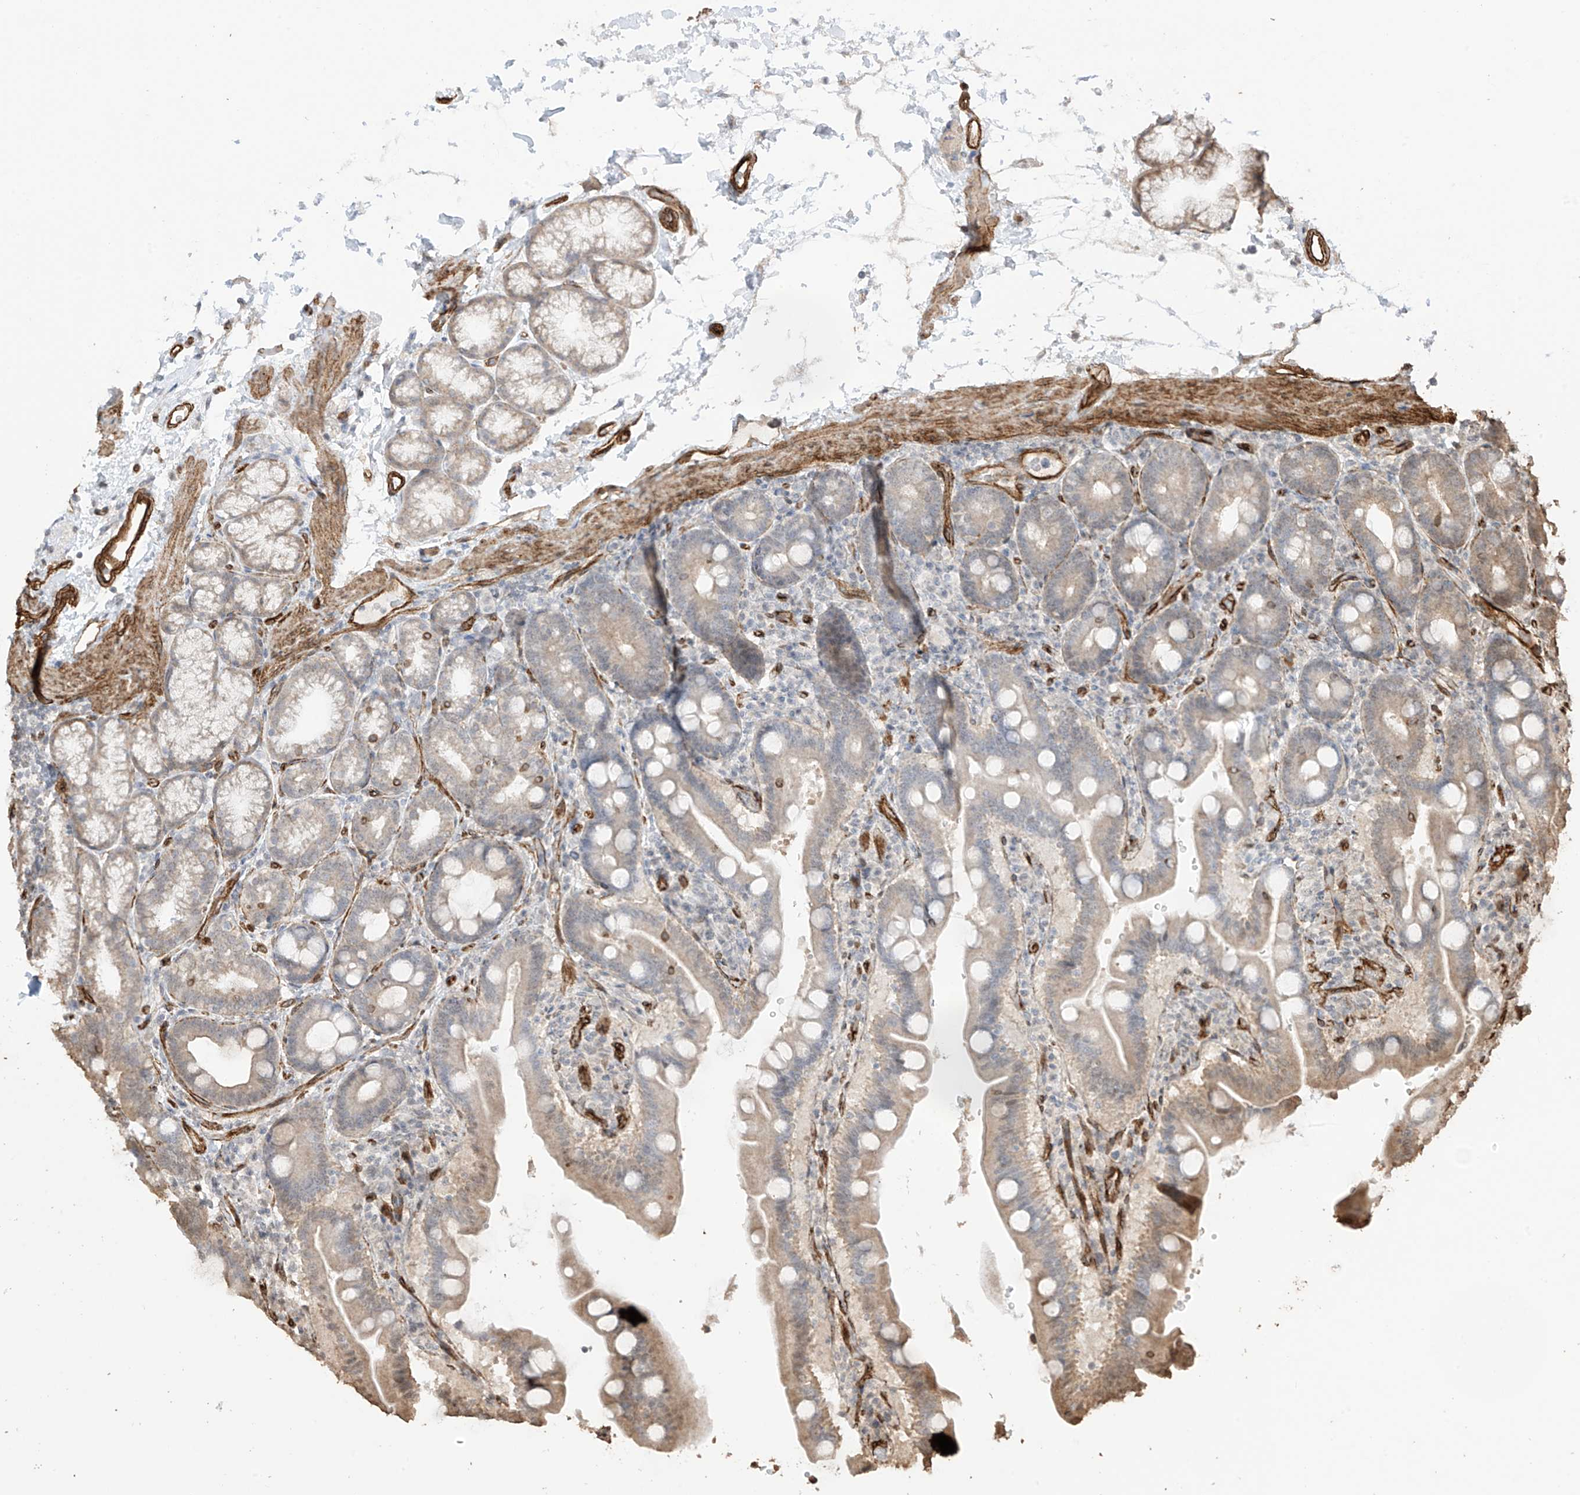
{"staining": {"intensity": "weak", "quantity": "<25%", "location": "cytoplasmic/membranous"}, "tissue": "duodenum", "cell_type": "Glandular cells", "image_type": "normal", "snomed": [{"axis": "morphology", "description": "Normal tissue, NOS"}, {"axis": "topography", "description": "Duodenum"}], "caption": "A histopathology image of human duodenum is negative for staining in glandular cells. The staining was performed using DAB (3,3'-diaminobenzidine) to visualize the protein expression in brown, while the nuclei were stained in blue with hematoxylin (Magnification: 20x).", "gene": "TTLL5", "patient": {"sex": "male", "age": 54}}